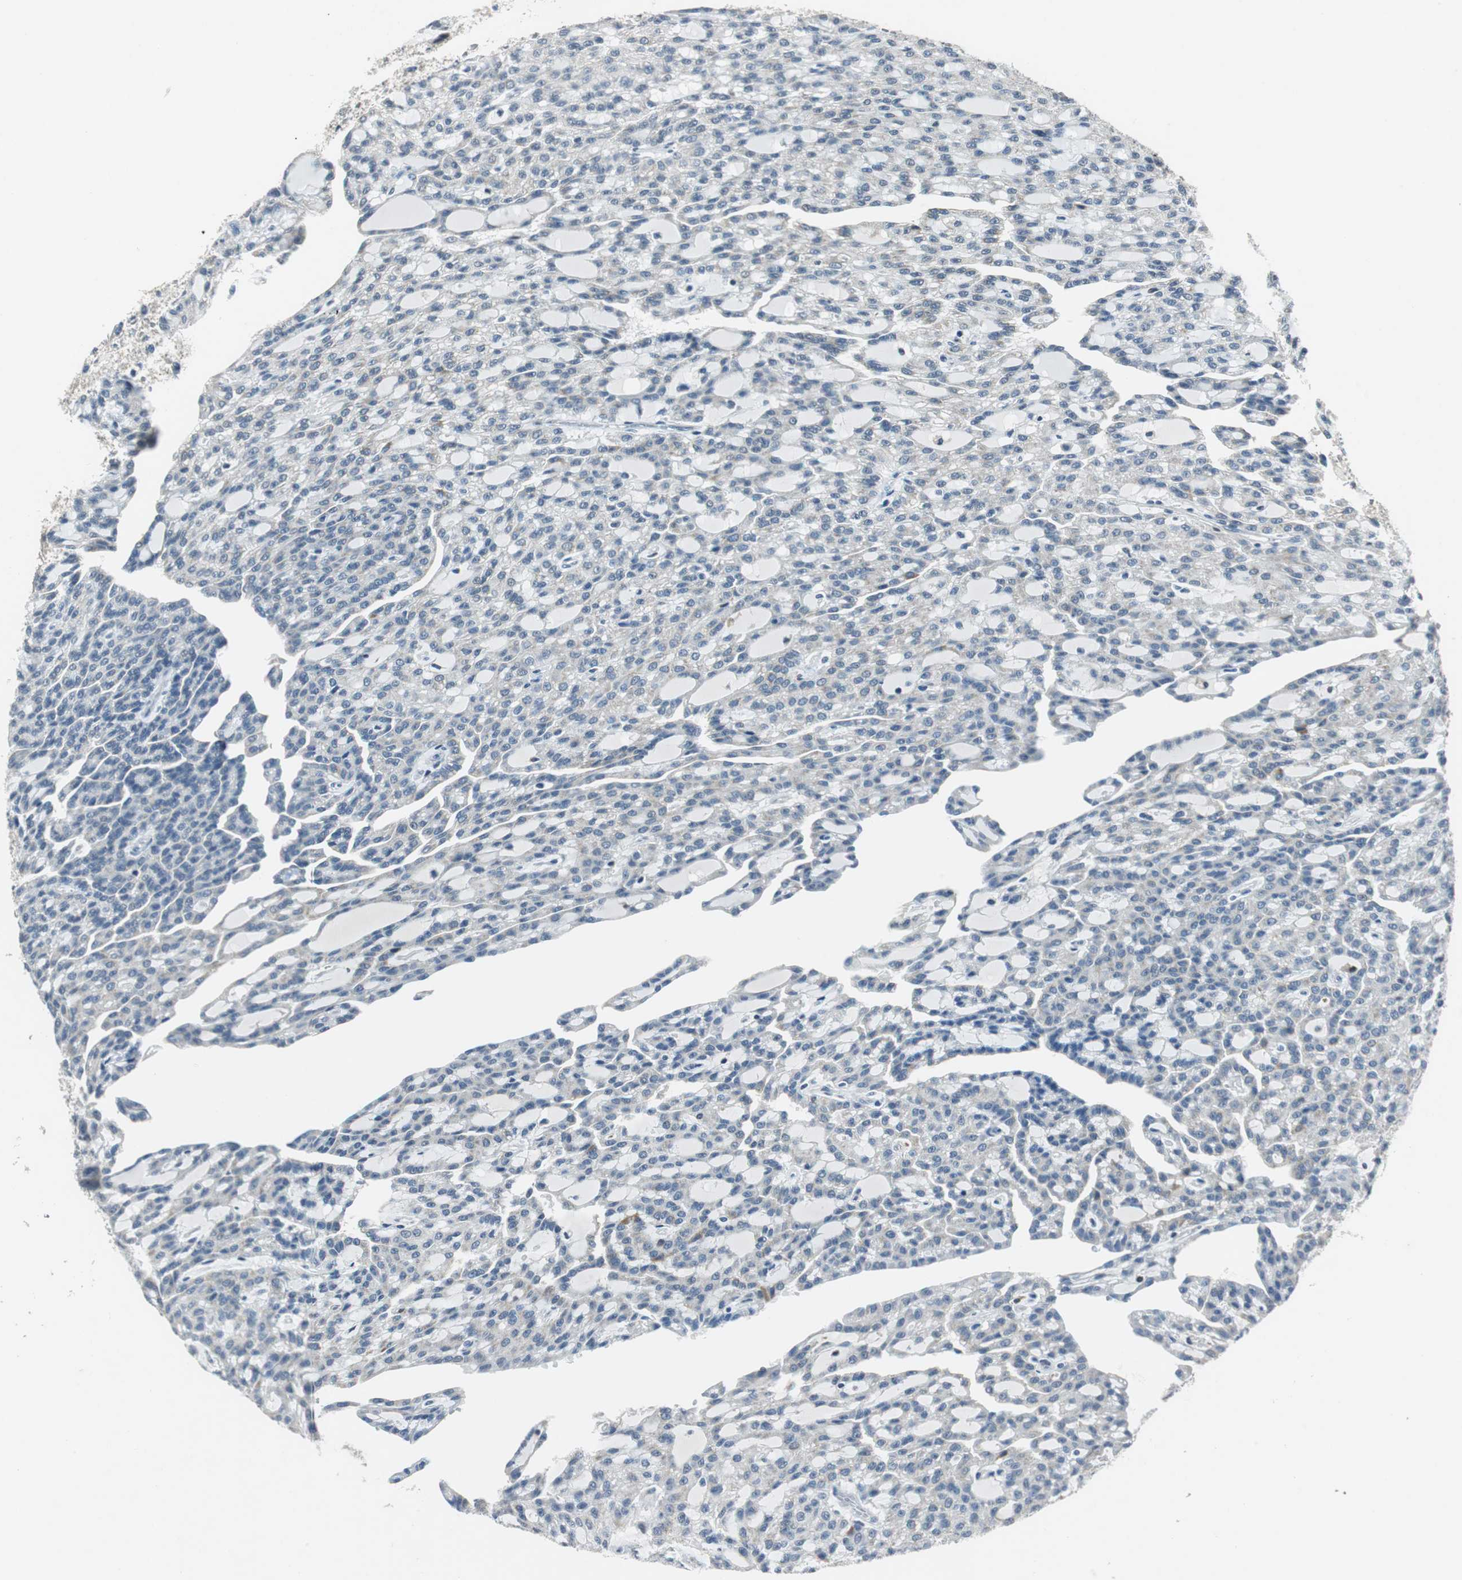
{"staining": {"intensity": "negative", "quantity": "none", "location": "none"}, "tissue": "renal cancer", "cell_type": "Tumor cells", "image_type": "cancer", "snomed": [{"axis": "morphology", "description": "Adenocarcinoma, NOS"}, {"axis": "topography", "description": "Kidney"}], "caption": "Renal adenocarcinoma stained for a protein using immunohistochemistry (IHC) exhibits no expression tumor cells.", "gene": "ME1", "patient": {"sex": "male", "age": 63}}